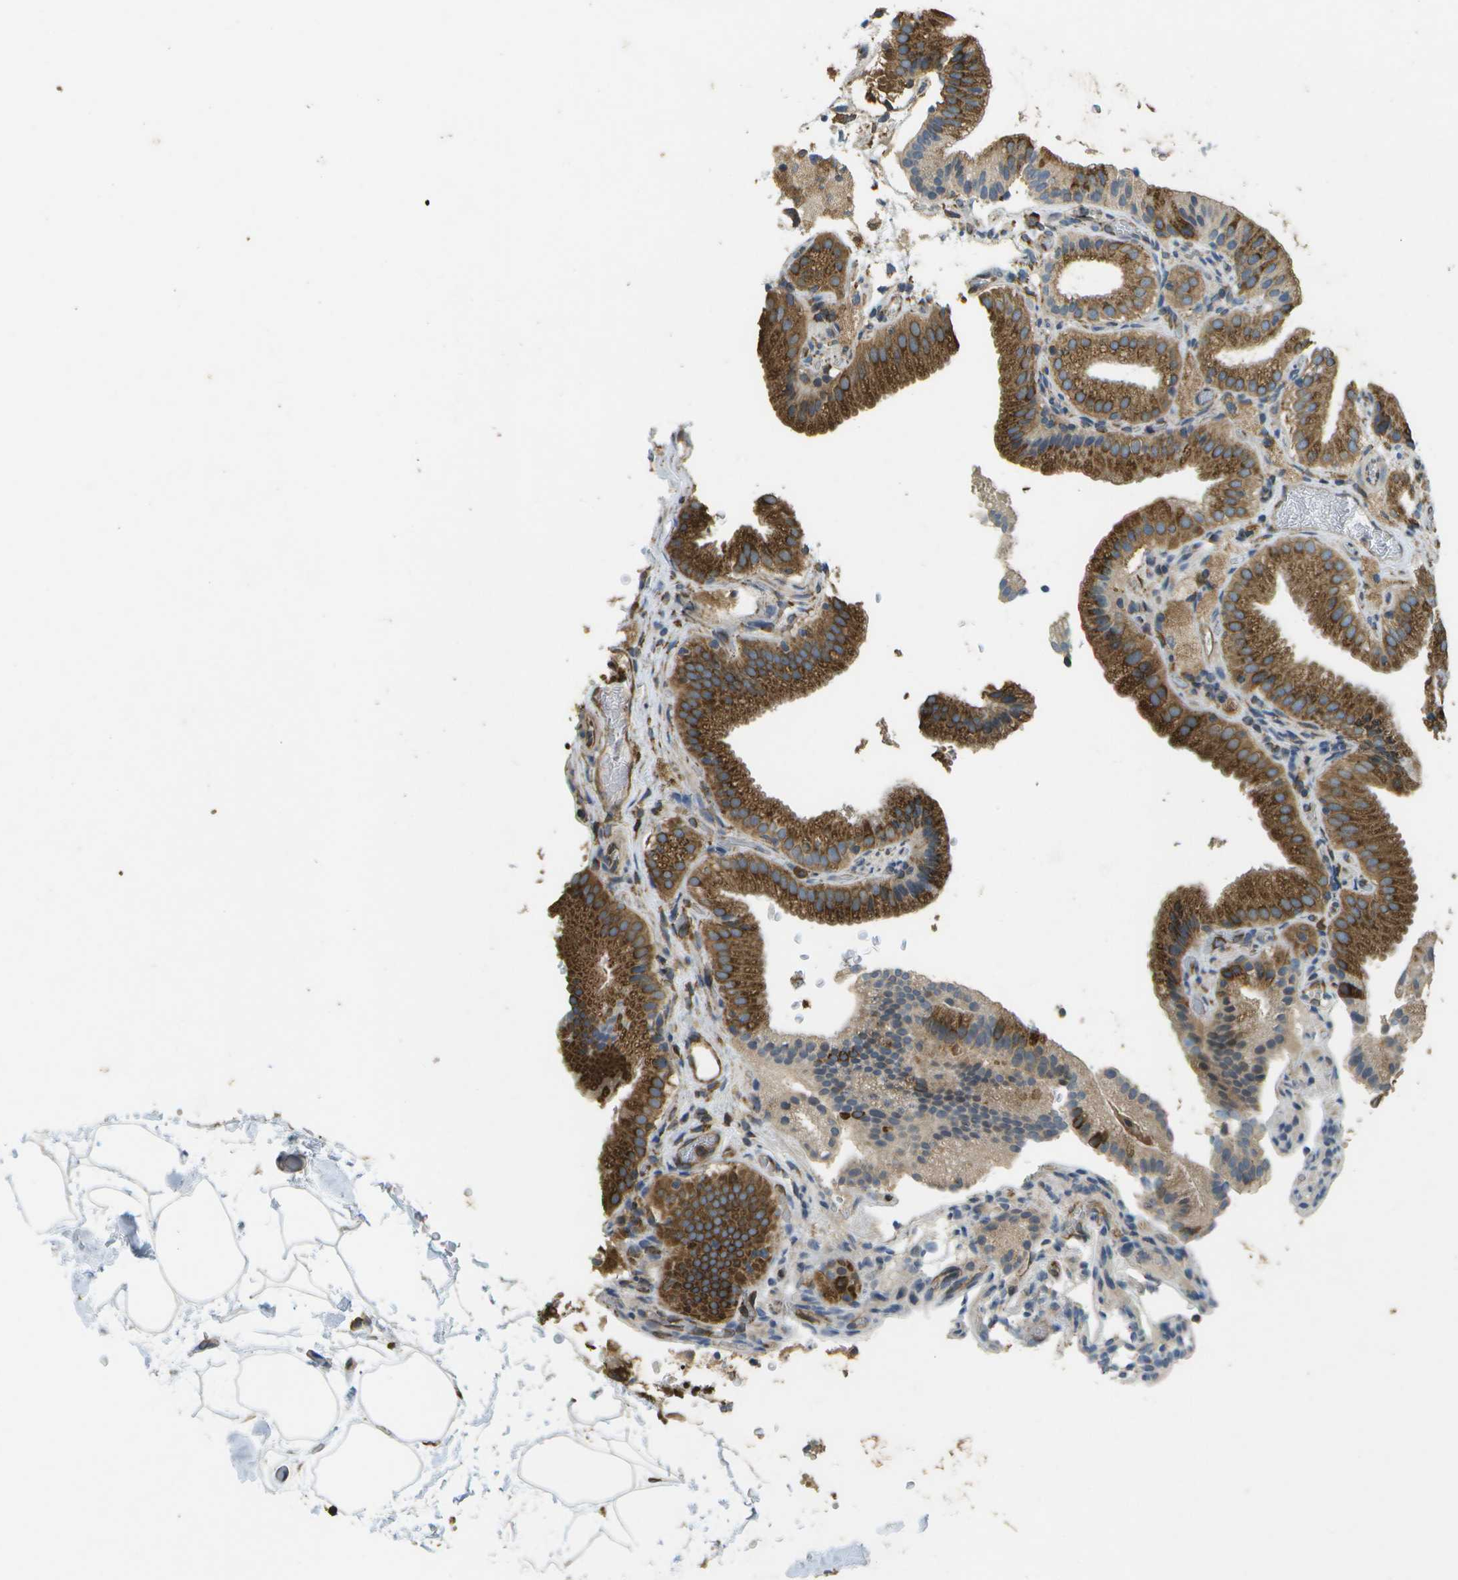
{"staining": {"intensity": "strong", "quantity": ">75%", "location": "cytoplasmic/membranous"}, "tissue": "gallbladder", "cell_type": "Glandular cells", "image_type": "normal", "snomed": [{"axis": "morphology", "description": "Normal tissue, NOS"}, {"axis": "topography", "description": "Gallbladder"}], "caption": "High-magnification brightfield microscopy of unremarkable gallbladder stained with DAB (brown) and counterstained with hematoxylin (blue). glandular cells exhibit strong cytoplasmic/membranous expression is appreciated in about>75% of cells.", "gene": "PDIA4", "patient": {"sex": "male", "age": 54}}